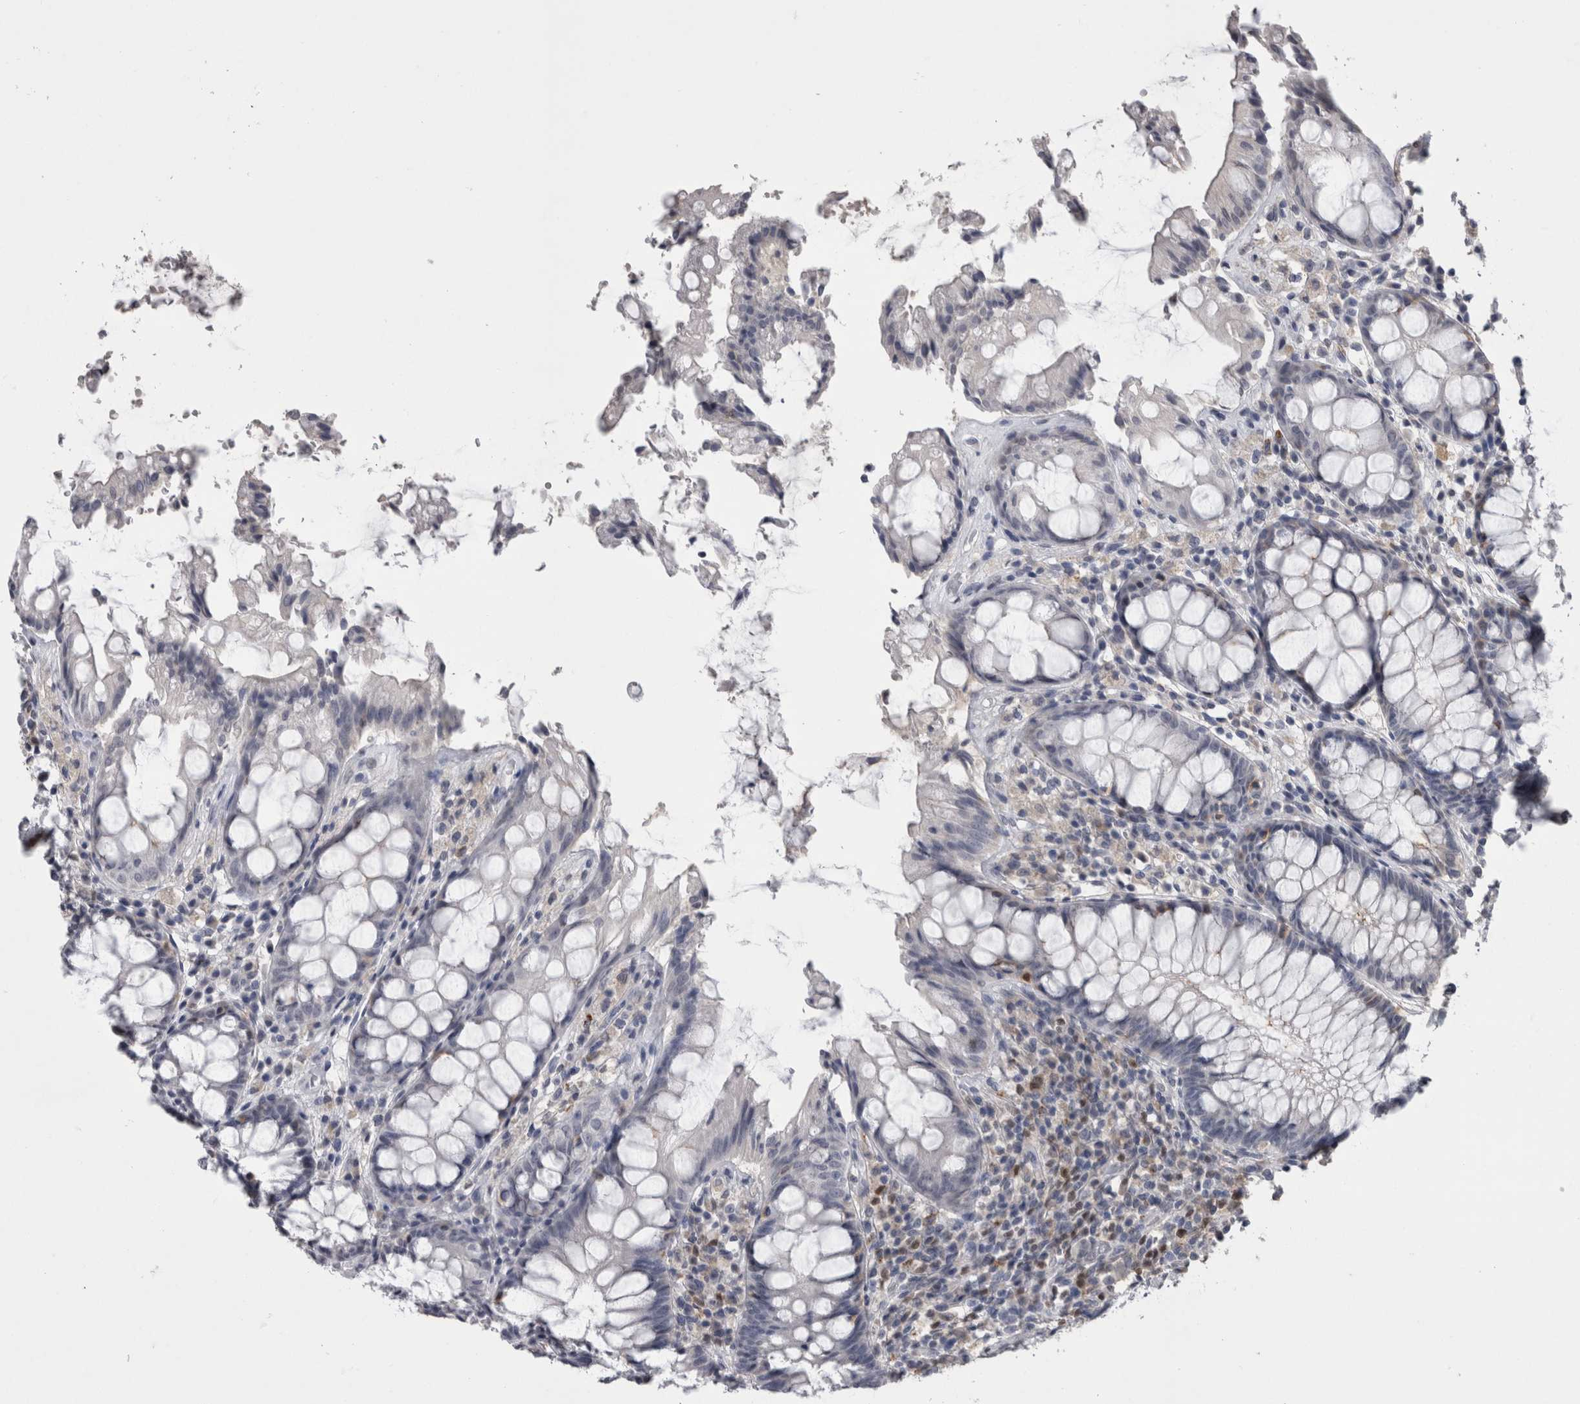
{"staining": {"intensity": "negative", "quantity": "none", "location": "none"}, "tissue": "rectum", "cell_type": "Glandular cells", "image_type": "normal", "snomed": [{"axis": "morphology", "description": "Normal tissue, NOS"}, {"axis": "topography", "description": "Rectum"}], "caption": "DAB (3,3'-diaminobenzidine) immunohistochemical staining of unremarkable rectum demonstrates no significant positivity in glandular cells. The staining is performed using DAB brown chromogen with nuclei counter-stained in using hematoxylin.", "gene": "PAX5", "patient": {"sex": "male", "age": 64}}